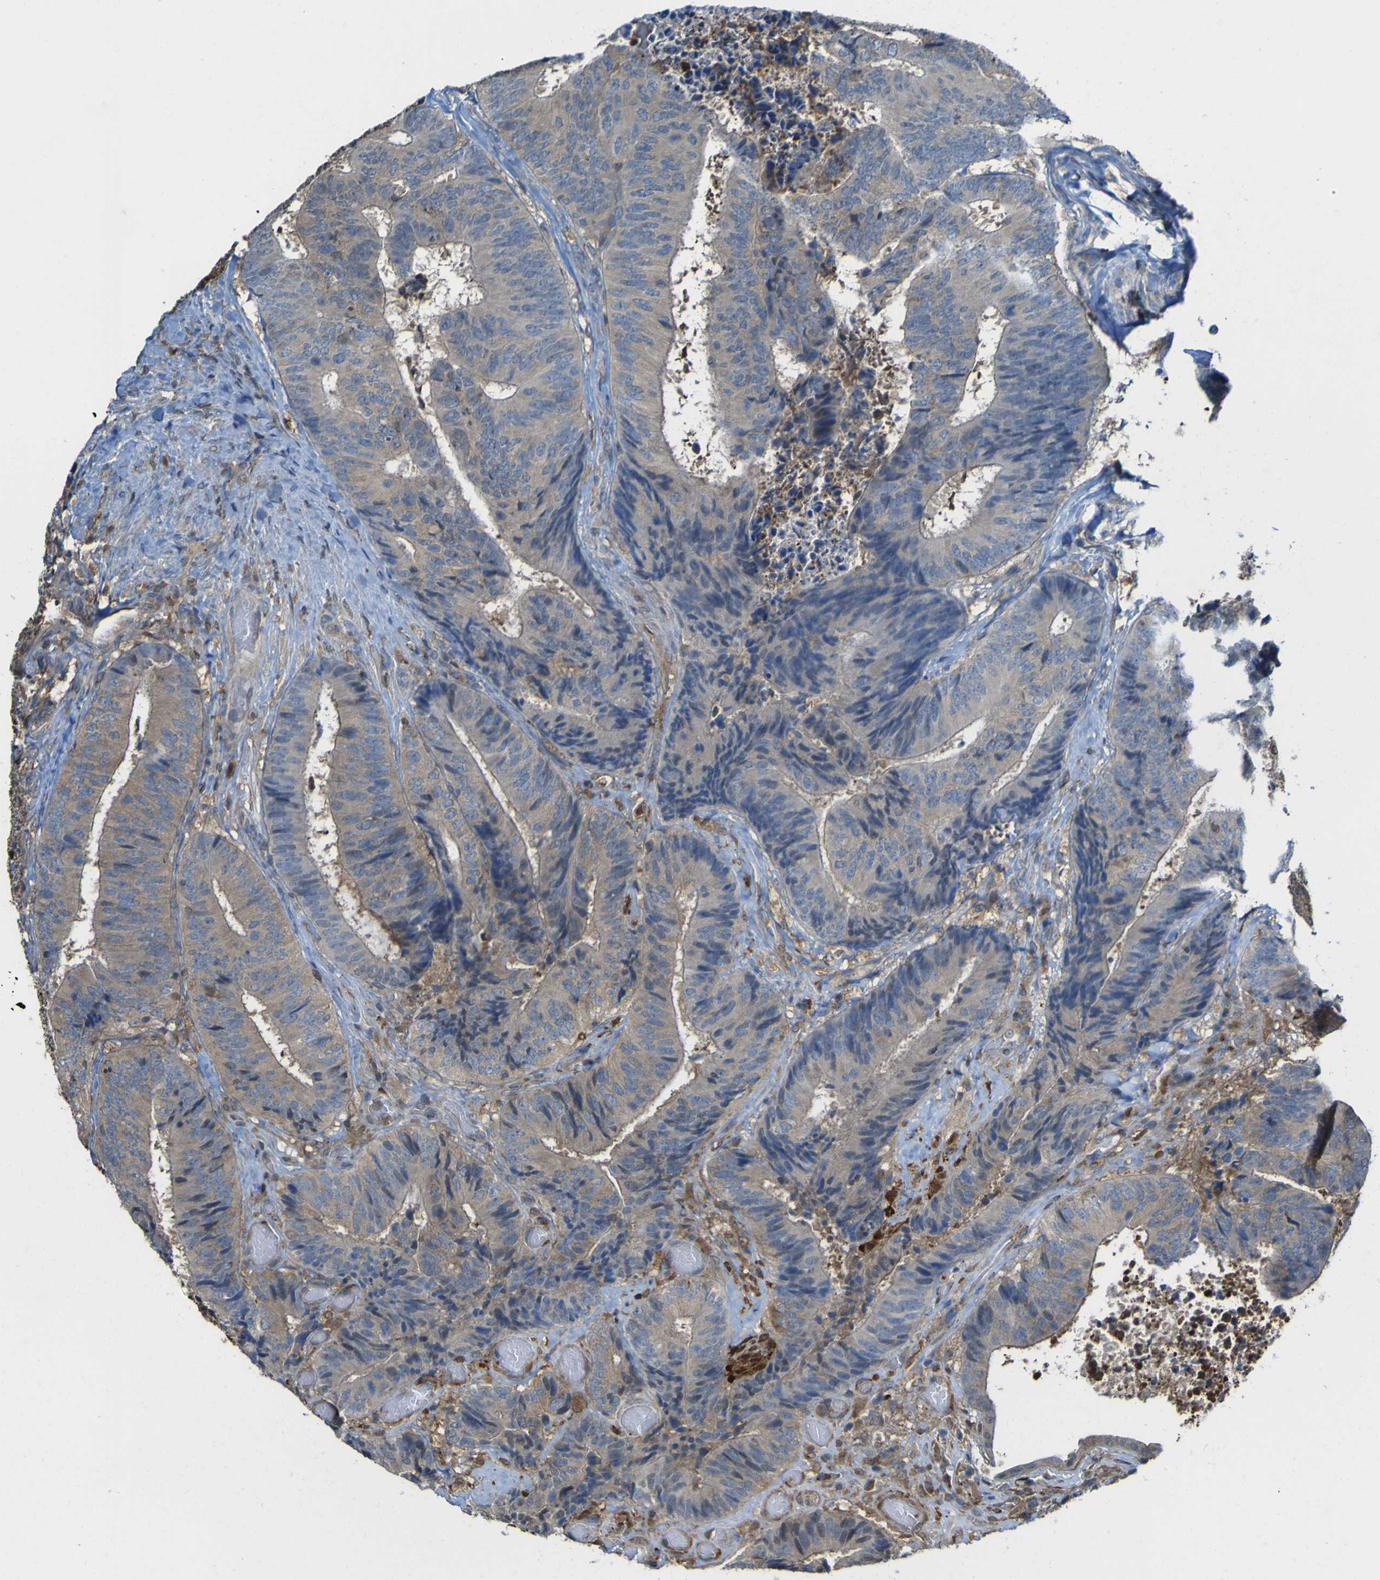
{"staining": {"intensity": "moderate", "quantity": "25%-75%", "location": "cytoplasmic/membranous"}, "tissue": "colorectal cancer", "cell_type": "Tumor cells", "image_type": "cancer", "snomed": [{"axis": "morphology", "description": "Adenocarcinoma, NOS"}, {"axis": "topography", "description": "Rectum"}], "caption": "Human adenocarcinoma (colorectal) stained with a protein marker demonstrates moderate staining in tumor cells.", "gene": "ABHD3", "patient": {"sex": "male", "age": 72}}